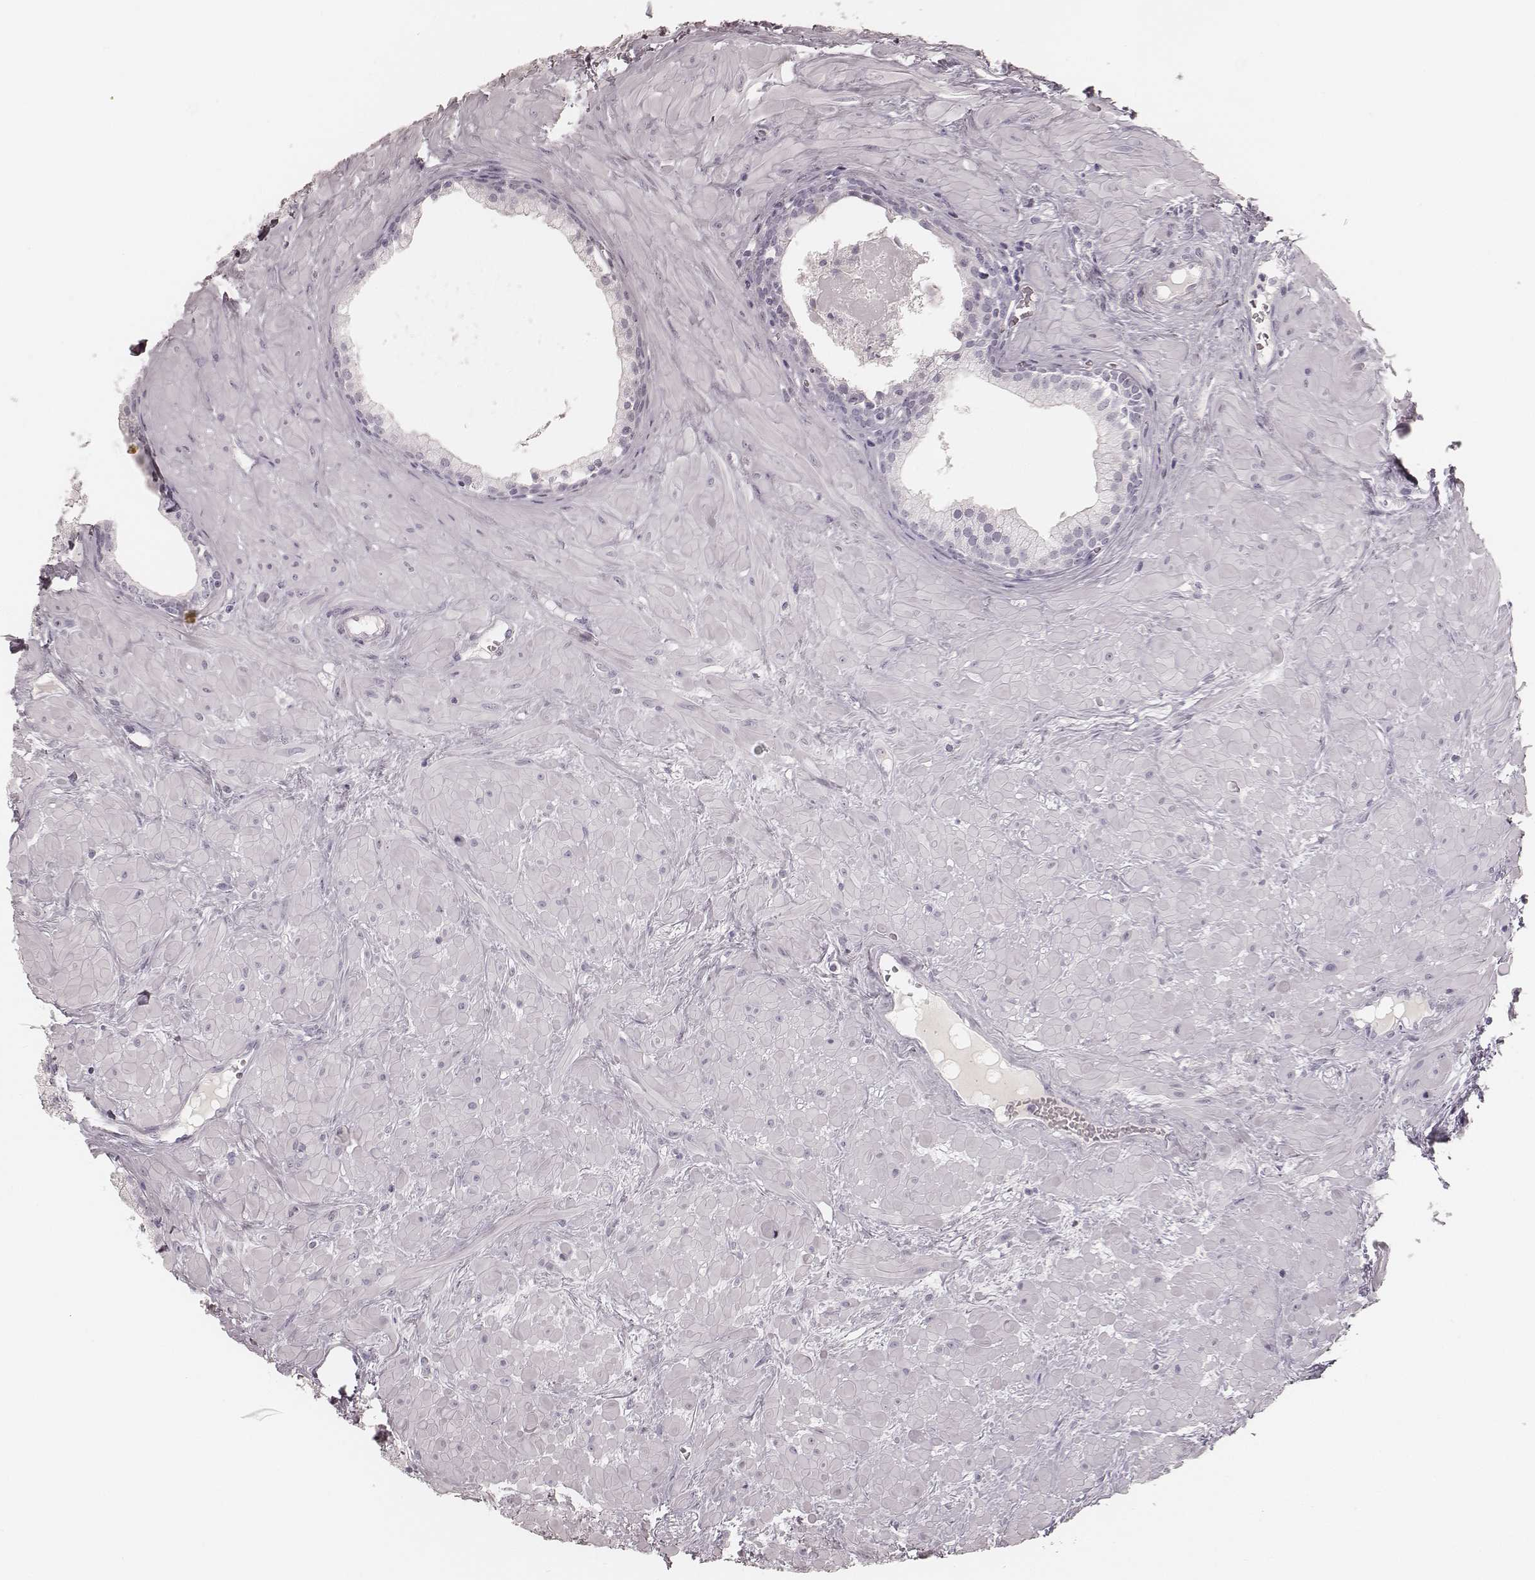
{"staining": {"intensity": "negative", "quantity": "none", "location": "none"}, "tissue": "prostate", "cell_type": "Glandular cells", "image_type": "normal", "snomed": [{"axis": "morphology", "description": "Normal tissue, NOS"}, {"axis": "topography", "description": "Prostate"}], "caption": "There is no significant expression in glandular cells of prostate. (IHC, brightfield microscopy, high magnification).", "gene": "KRT31", "patient": {"sex": "male", "age": 48}}